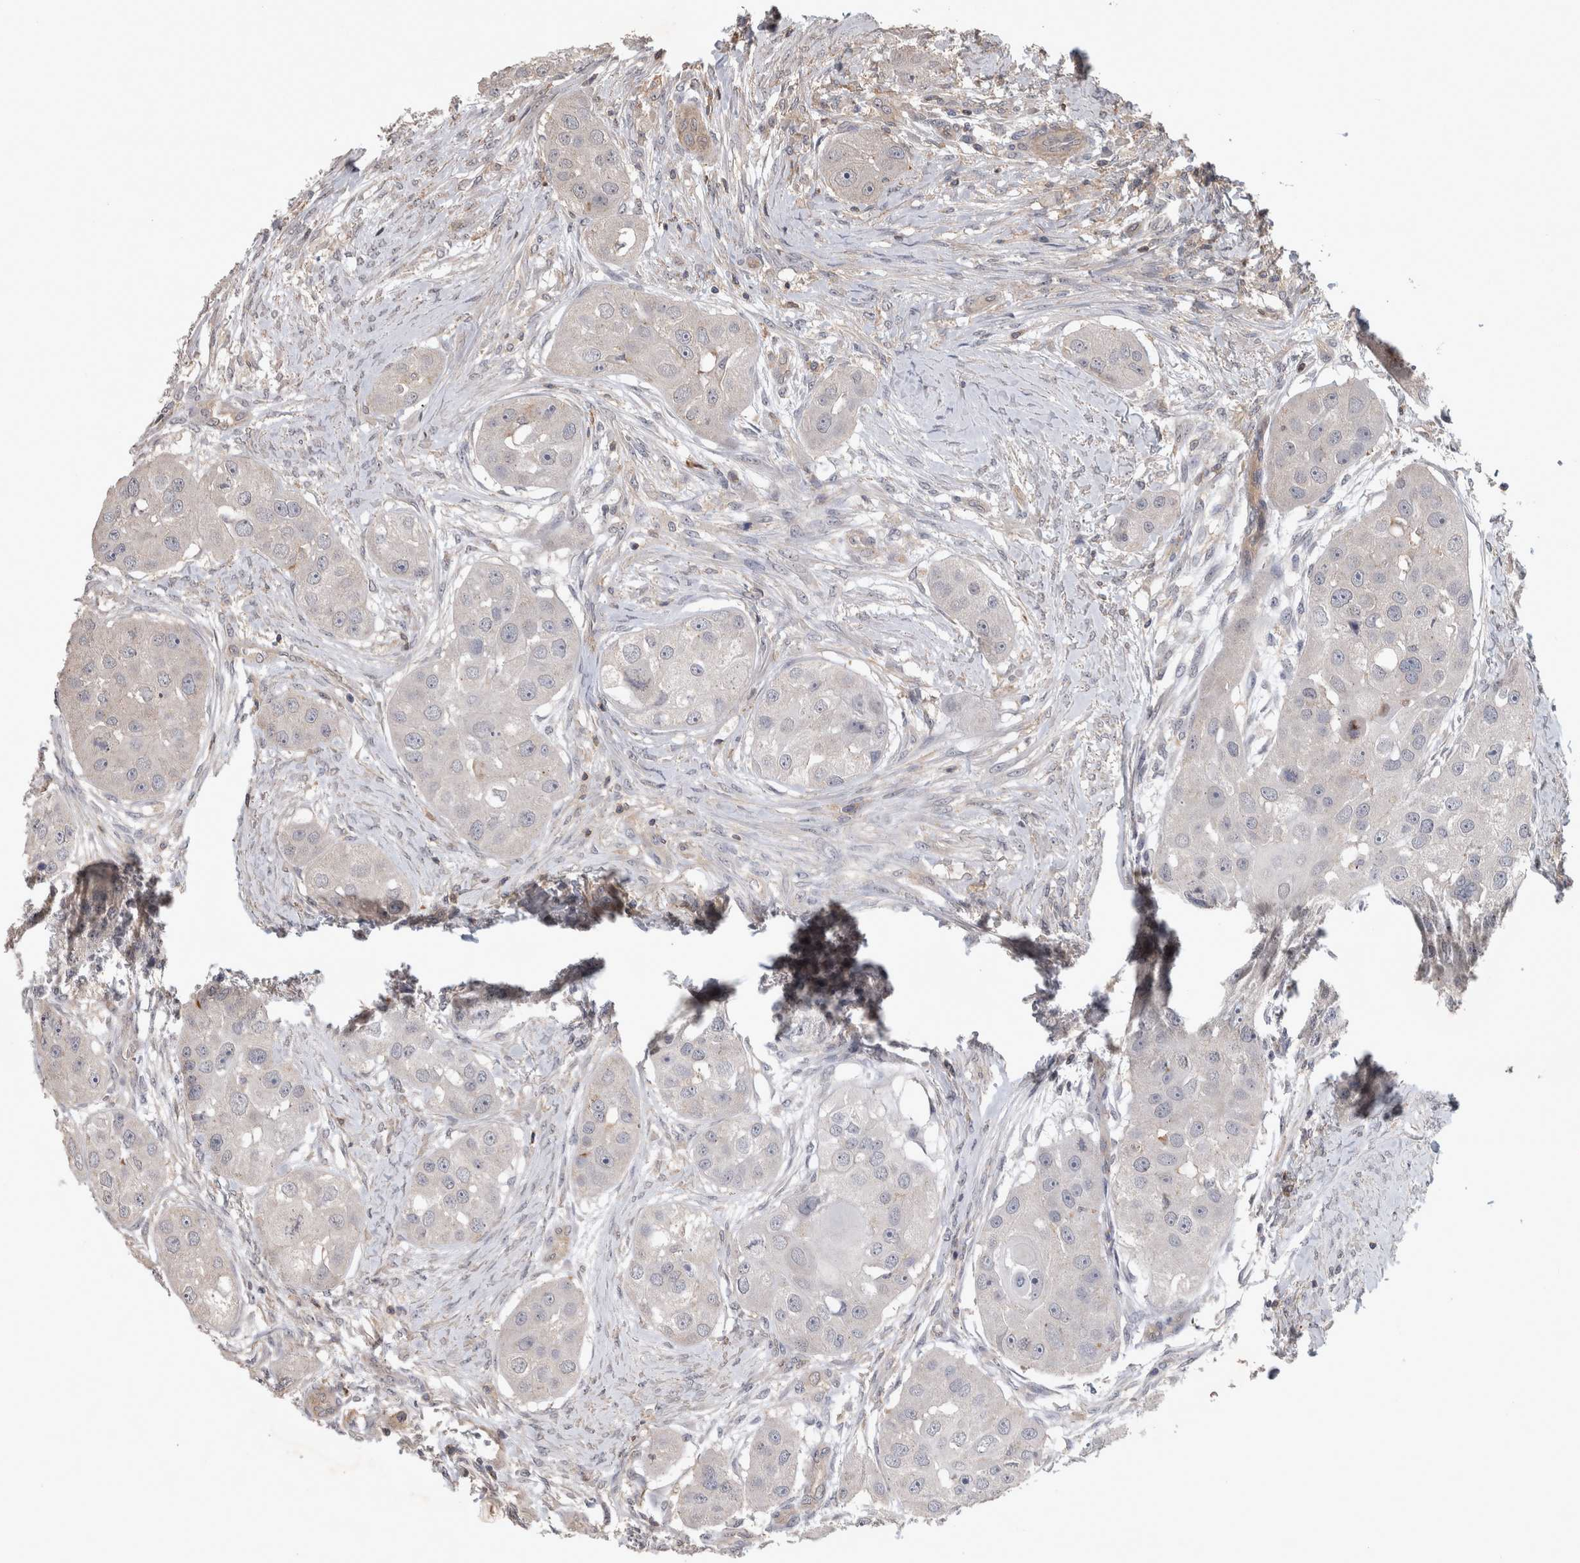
{"staining": {"intensity": "negative", "quantity": "none", "location": "none"}, "tissue": "head and neck cancer", "cell_type": "Tumor cells", "image_type": "cancer", "snomed": [{"axis": "morphology", "description": "Normal tissue, NOS"}, {"axis": "morphology", "description": "Squamous cell carcinoma, NOS"}, {"axis": "topography", "description": "Skeletal muscle"}, {"axis": "topography", "description": "Head-Neck"}], "caption": "Tumor cells show no significant positivity in head and neck cancer.", "gene": "SPATA48", "patient": {"sex": "male", "age": 51}}